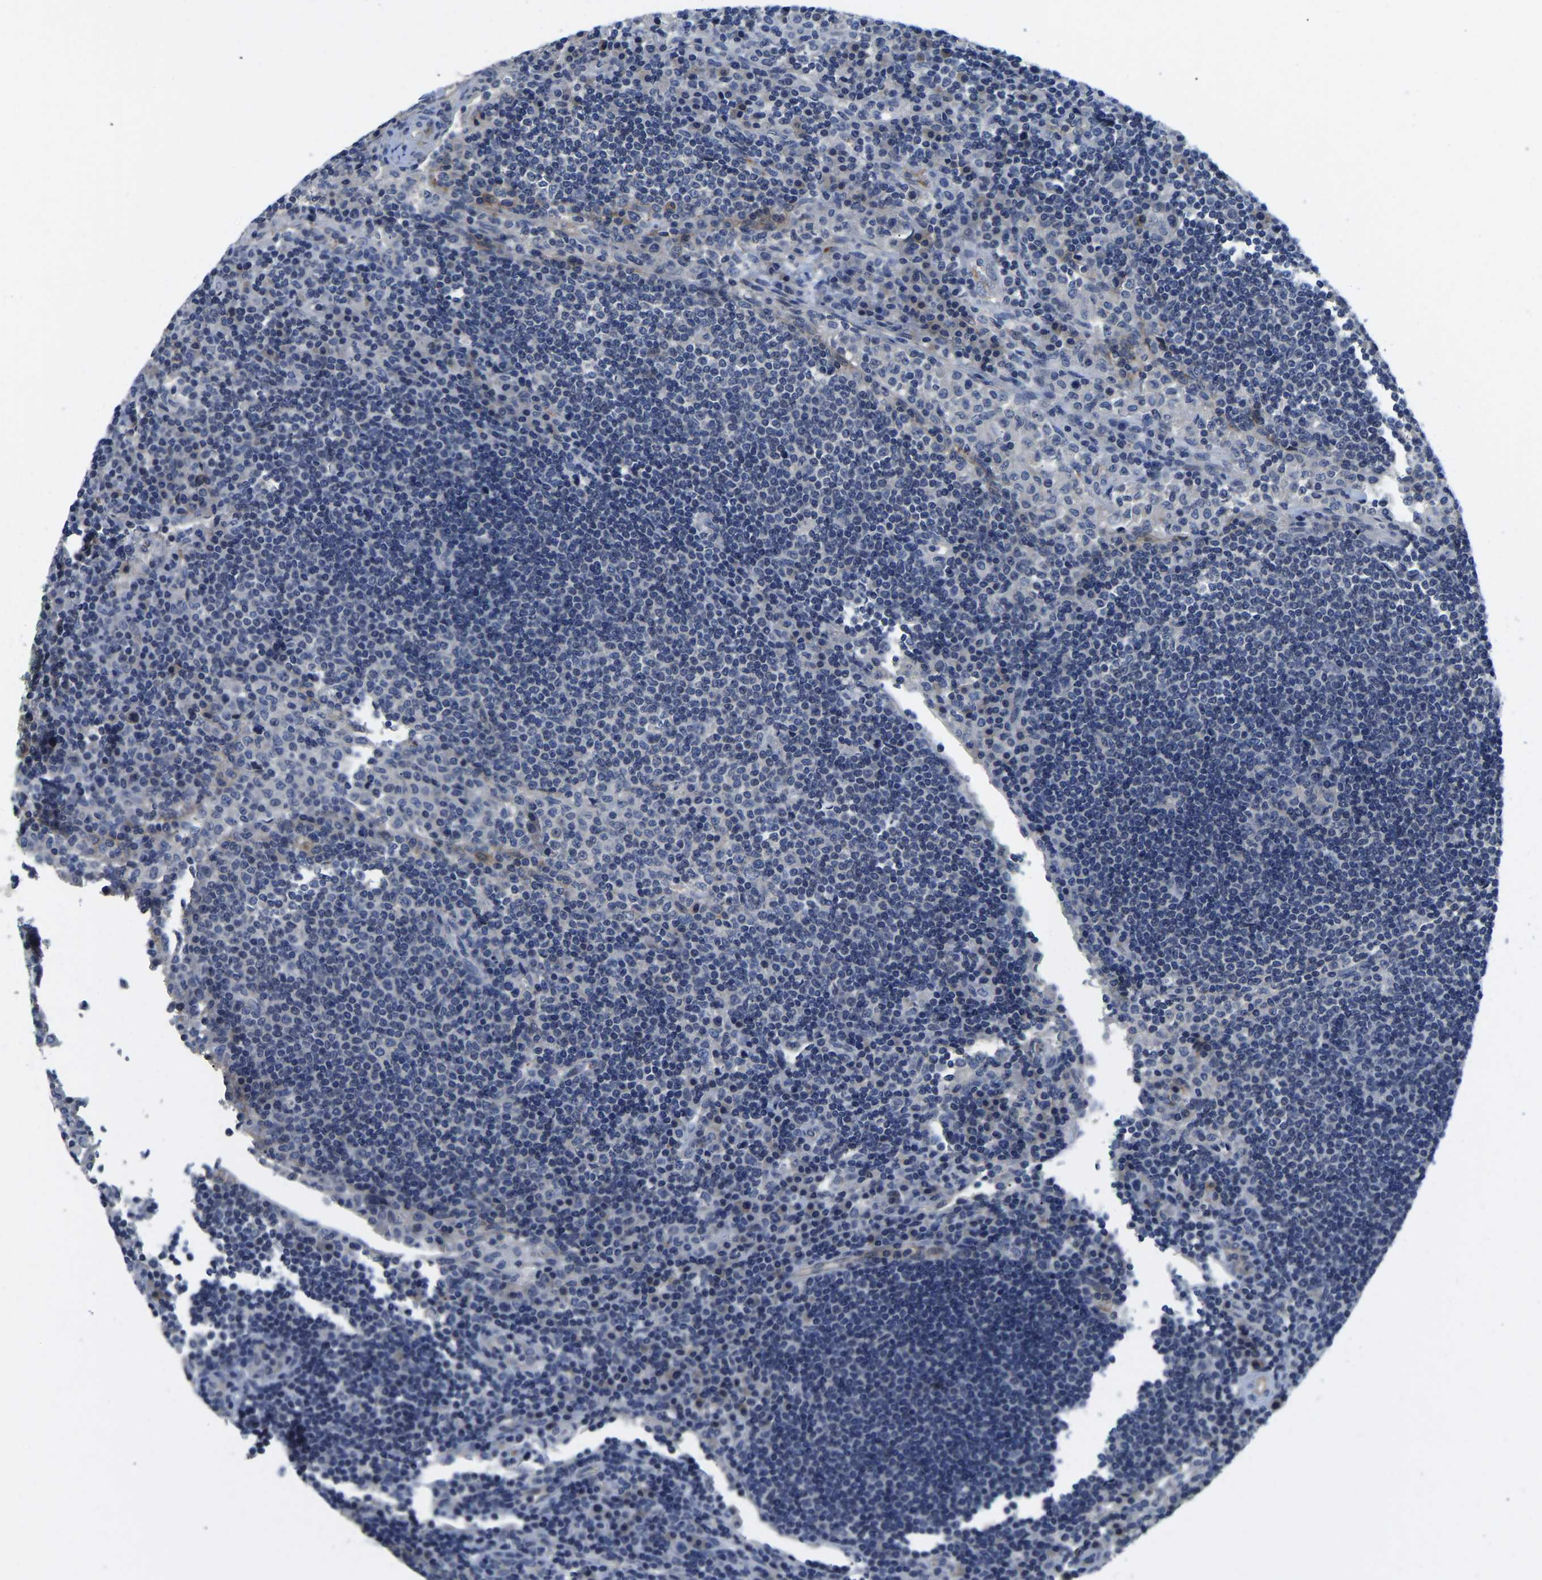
{"staining": {"intensity": "negative", "quantity": "none", "location": "none"}, "tissue": "lymph node", "cell_type": "Germinal center cells", "image_type": "normal", "snomed": [{"axis": "morphology", "description": "Normal tissue, NOS"}, {"axis": "topography", "description": "Lymph node"}], "caption": "This is an immunohistochemistry micrograph of benign human lymph node. There is no expression in germinal center cells.", "gene": "ITGA2", "patient": {"sex": "female", "age": 53}}